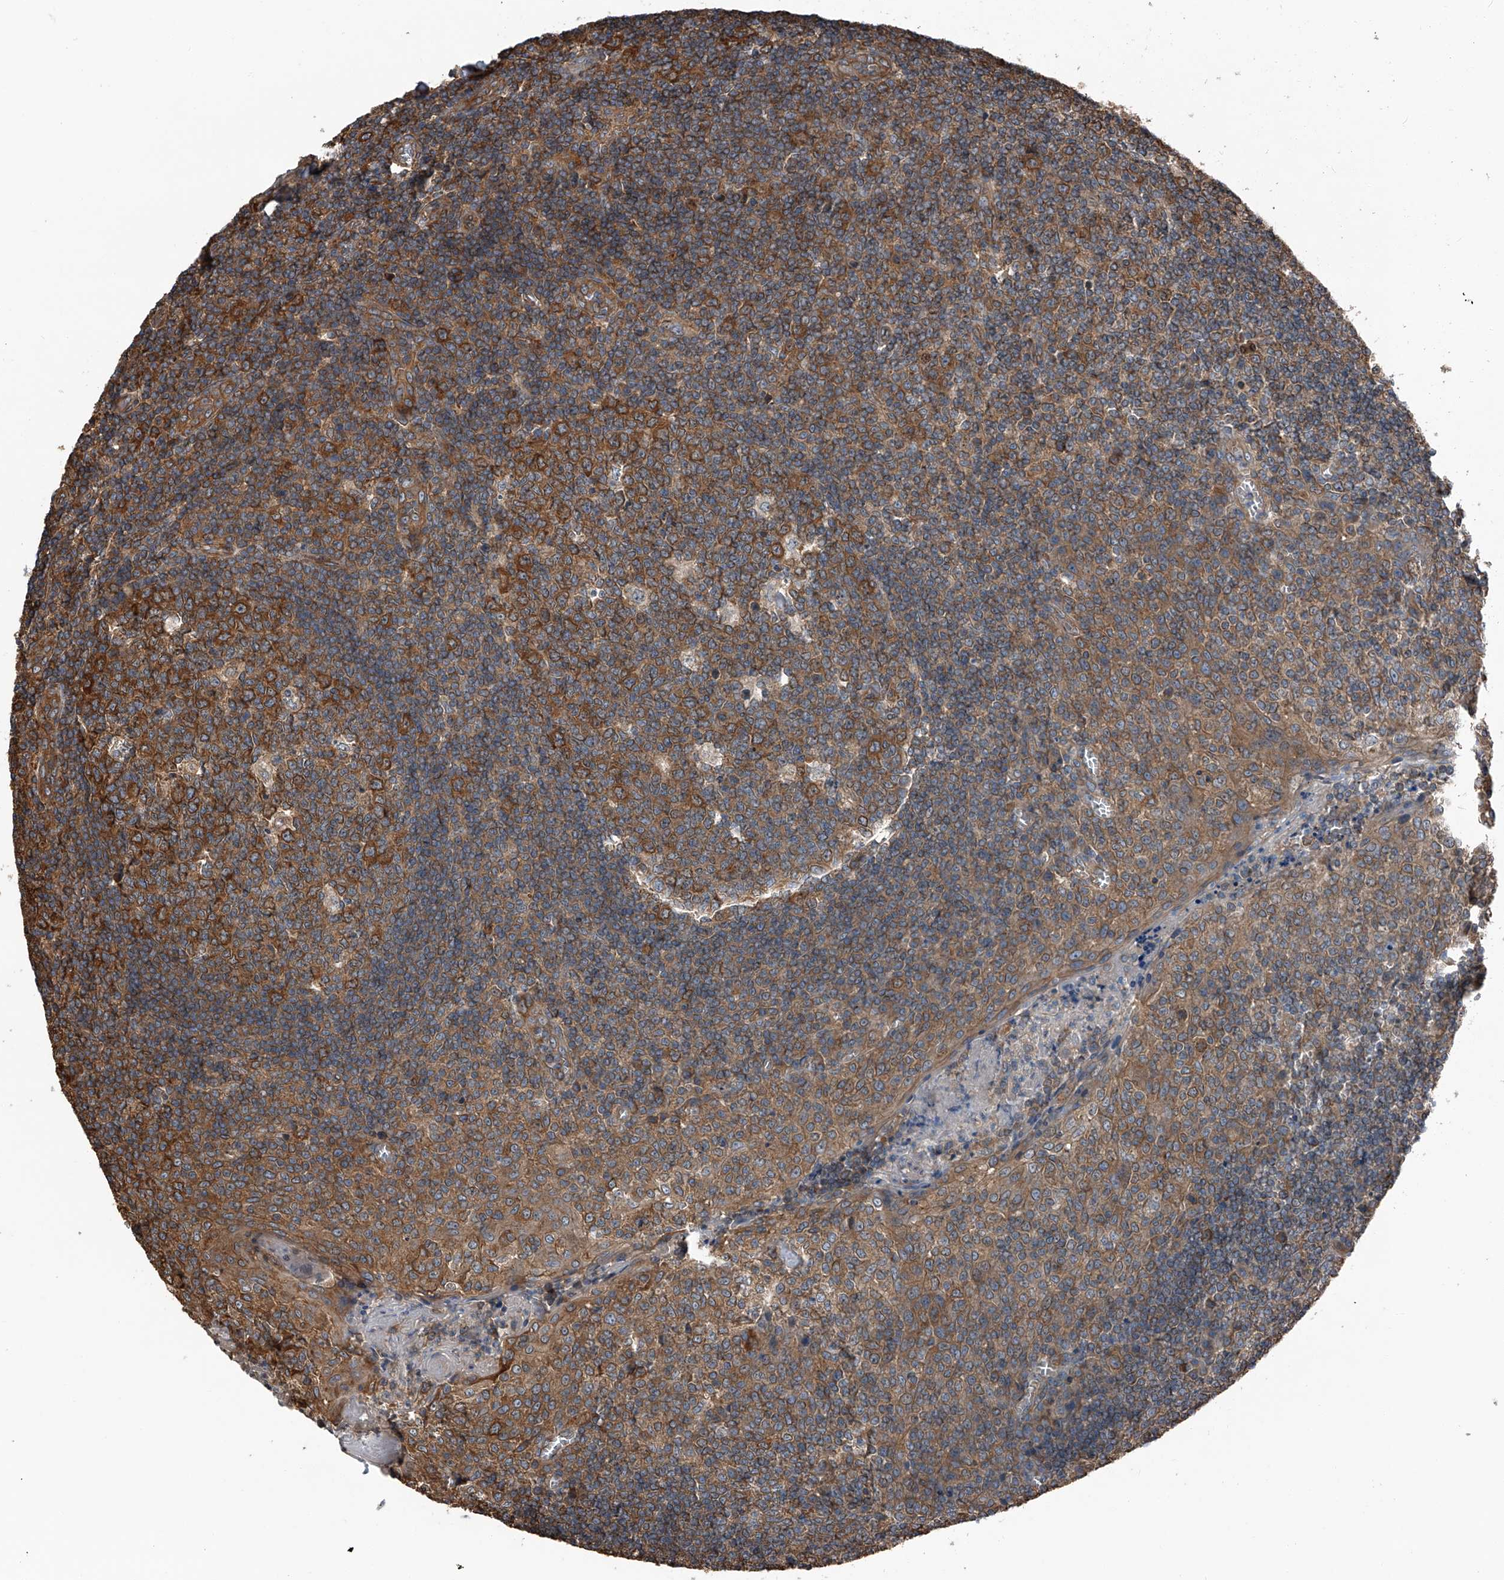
{"staining": {"intensity": "strong", "quantity": "25%-75%", "location": "cytoplasmic/membranous"}, "tissue": "tonsil", "cell_type": "Germinal center cells", "image_type": "normal", "snomed": [{"axis": "morphology", "description": "Normal tissue, NOS"}, {"axis": "topography", "description": "Tonsil"}], "caption": "Immunohistochemical staining of unremarkable tonsil displays 25%-75% levels of strong cytoplasmic/membranous protein positivity in approximately 25%-75% of germinal center cells.", "gene": "KCNJ2", "patient": {"sex": "female", "age": 19}}